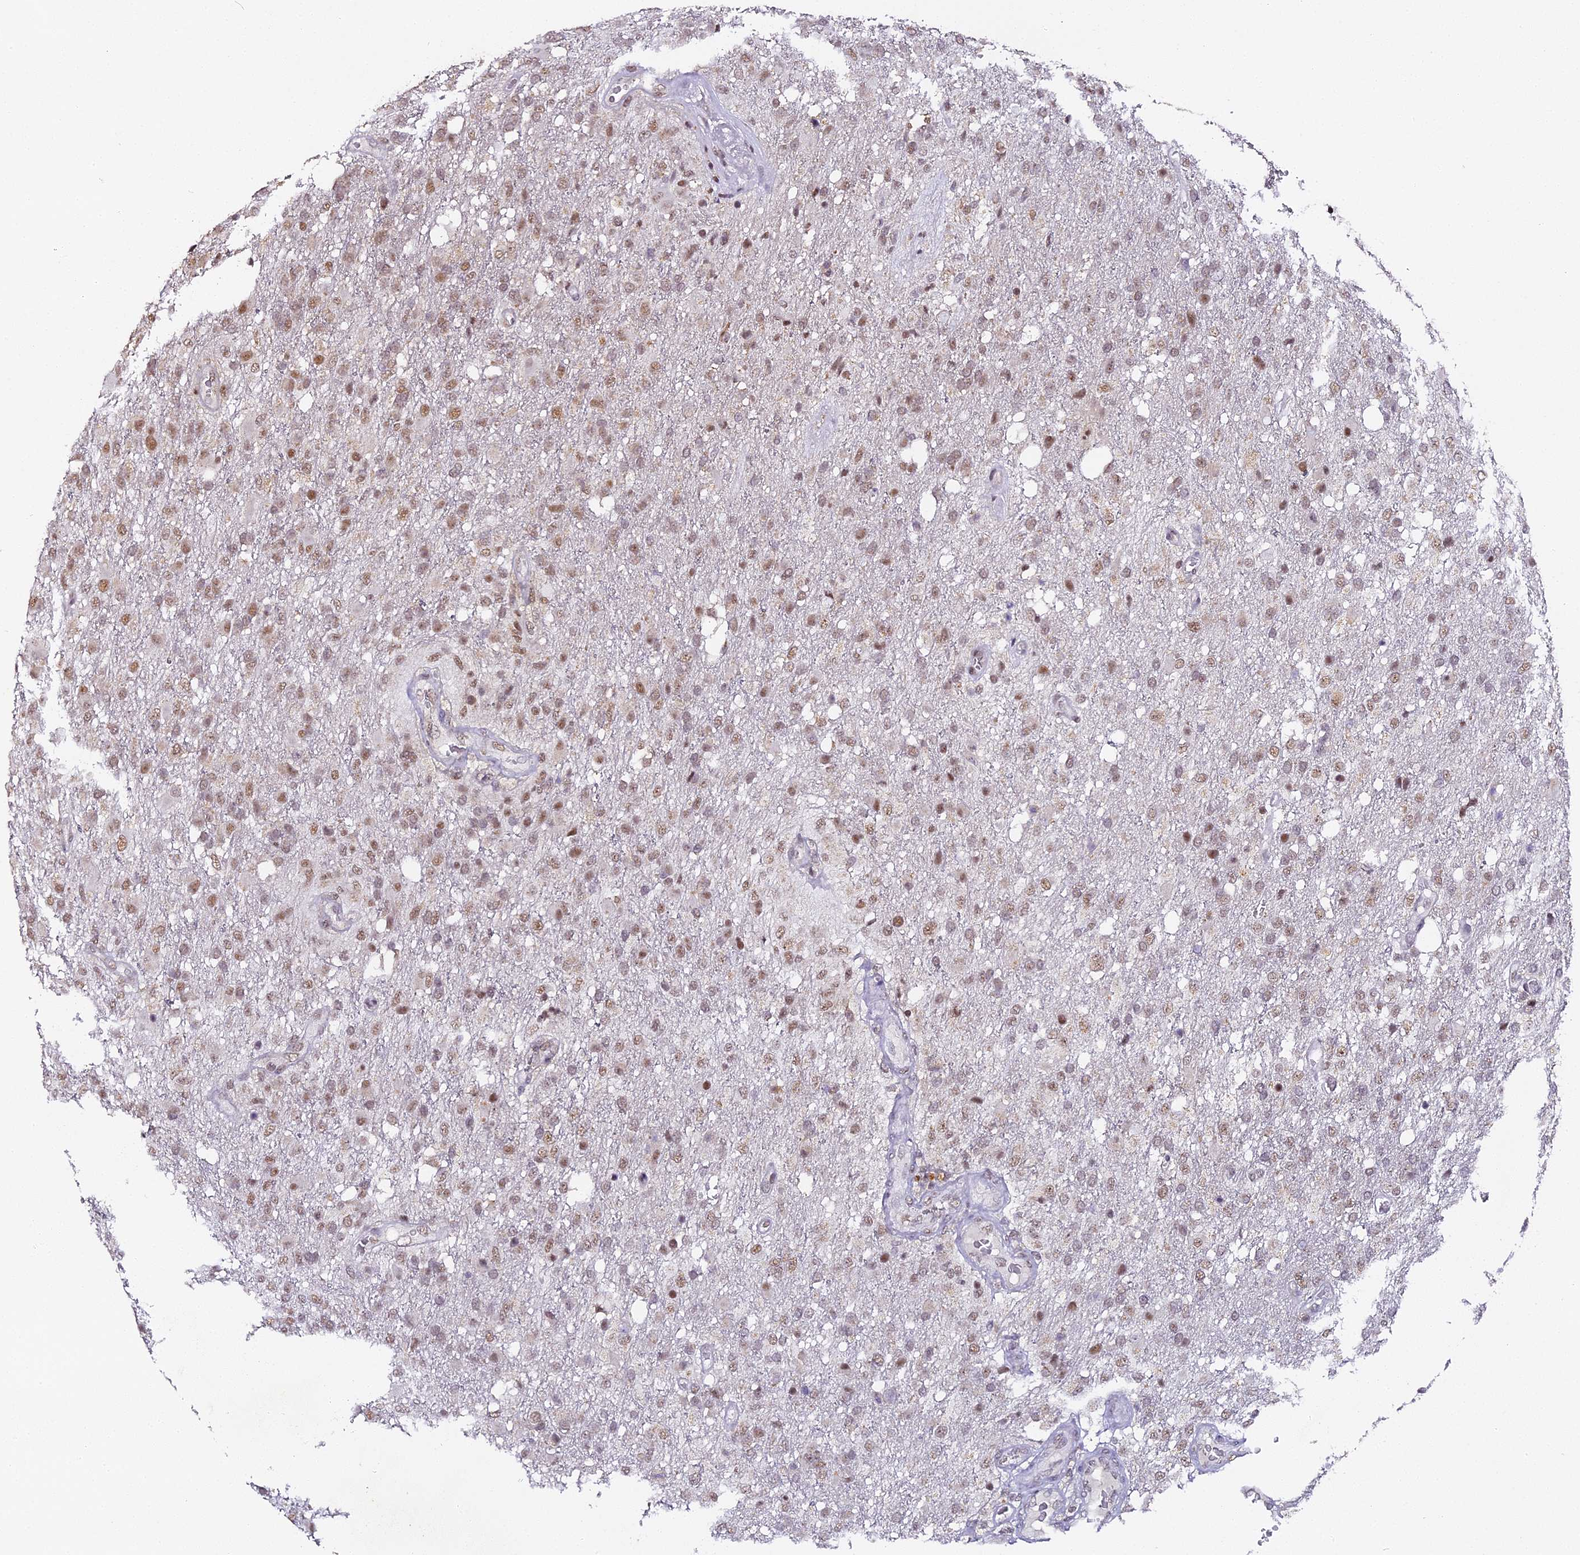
{"staining": {"intensity": "moderate", "quantity": "<25%", "location": "nuclear"}, "tissue": "glioma", "cell_type": "Tumor cells", "image_type": "cancer", "snomed": [{"axis": "morphology", "description": "Glioma, malignant, High grade"}, {"axis": "topography", "description": "Brain"}], "caption": "There is low levels of moderate nuclear expression in tumor cells of malignant glioma (high-grade), as demonstrated by immunohistochemical staining (brown color).", "gene": "NCBP1", "patient": {"sex": "female", "age": 74}}